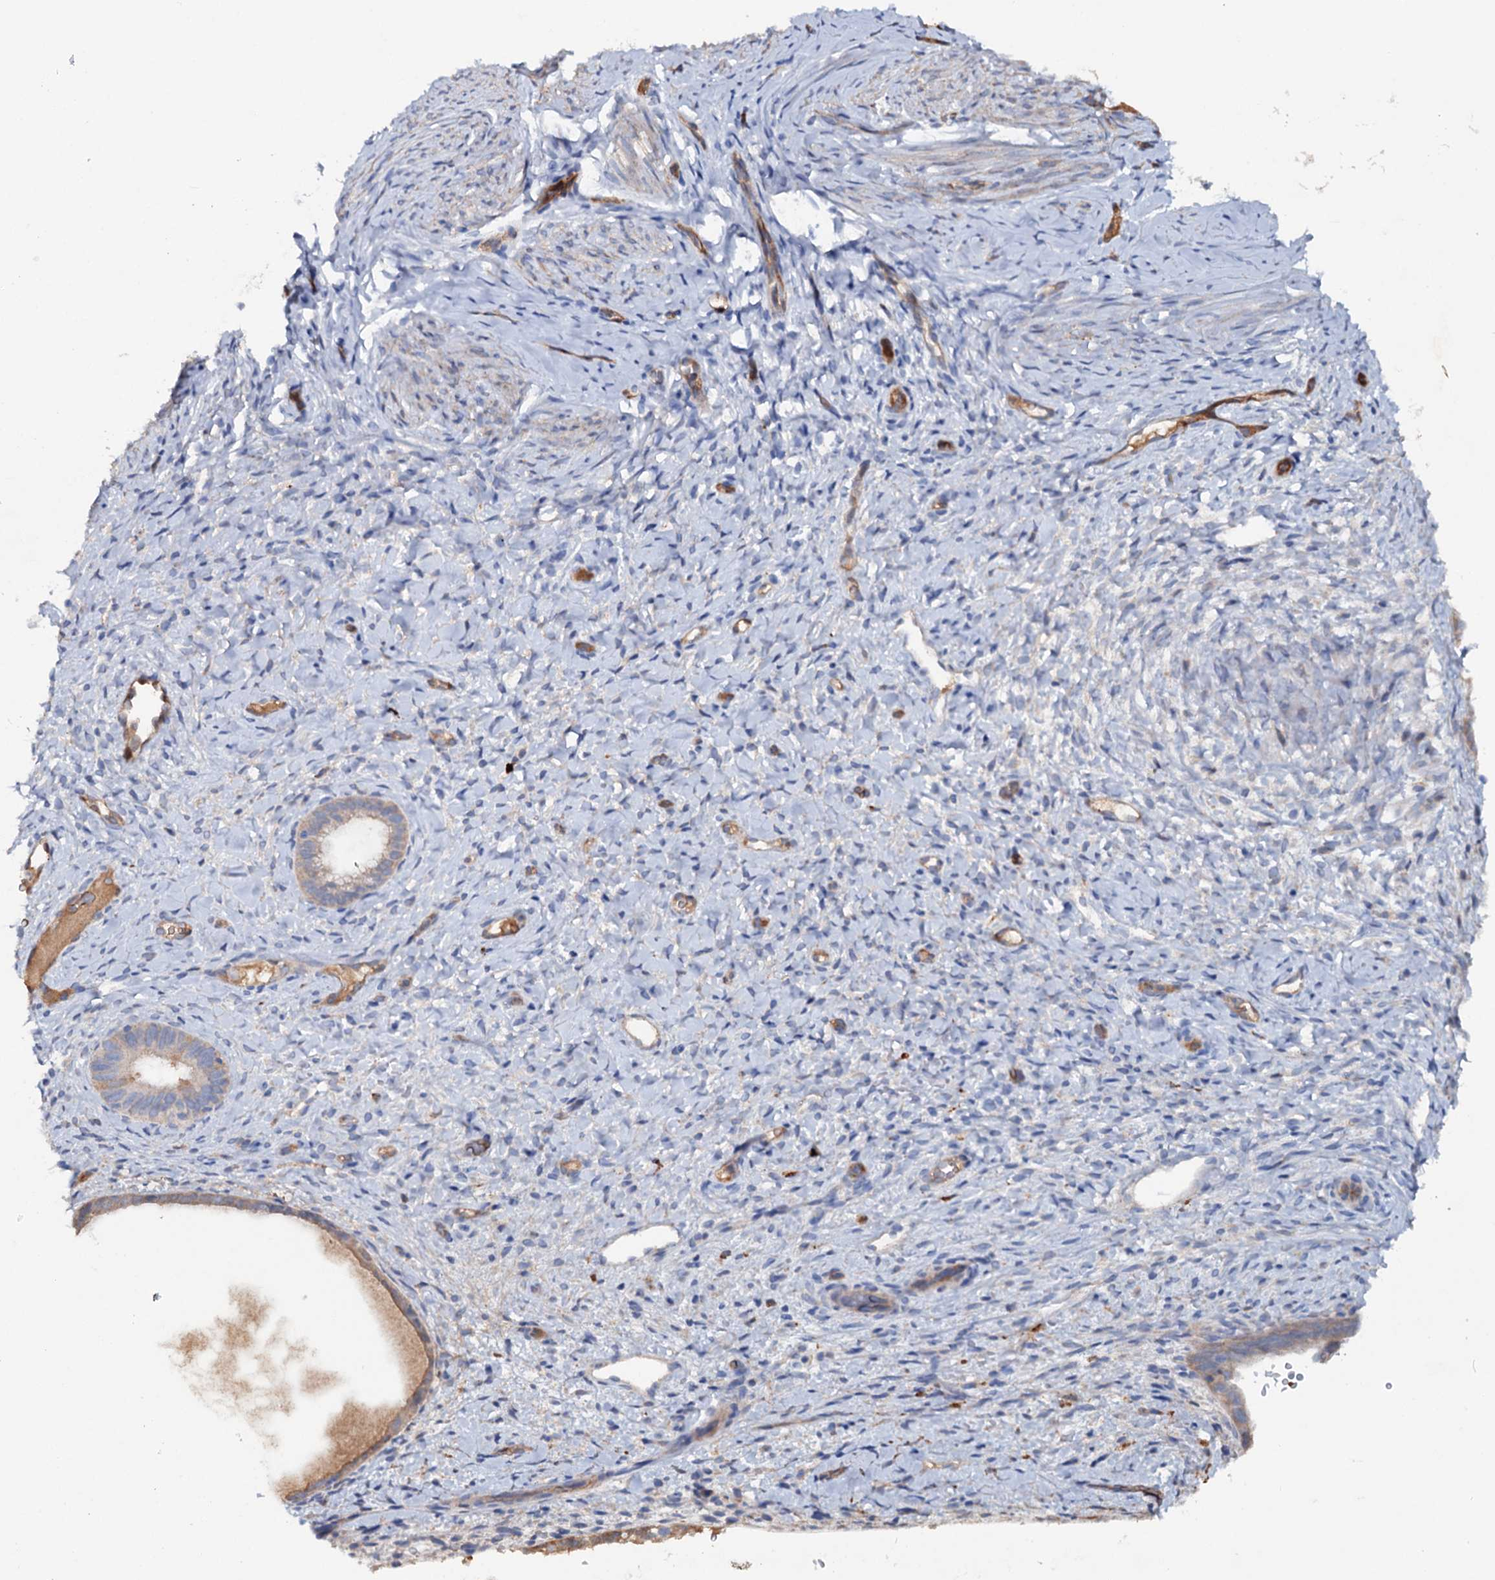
{"staining": {"intensity": "negative", "quantity": "none", "location": "none"}, "tissue": "endometrium", "cell_type": "Cells in endometrial stroma", "image_type": "normal", "snomed": [{"axis": "morphology", "description": "Normal tissue, NOS"}, {"axis": "topography", "description": "Endometrium"}], "caption": "IHC image of normal endometrium: endometrium stained with DAB (3,3'-diaminobenzidine) reveals no significant protein expression in cells in endometrial stroma.", "gene": "IL17RD", "patient": {"sex": "female", "age": 65}}